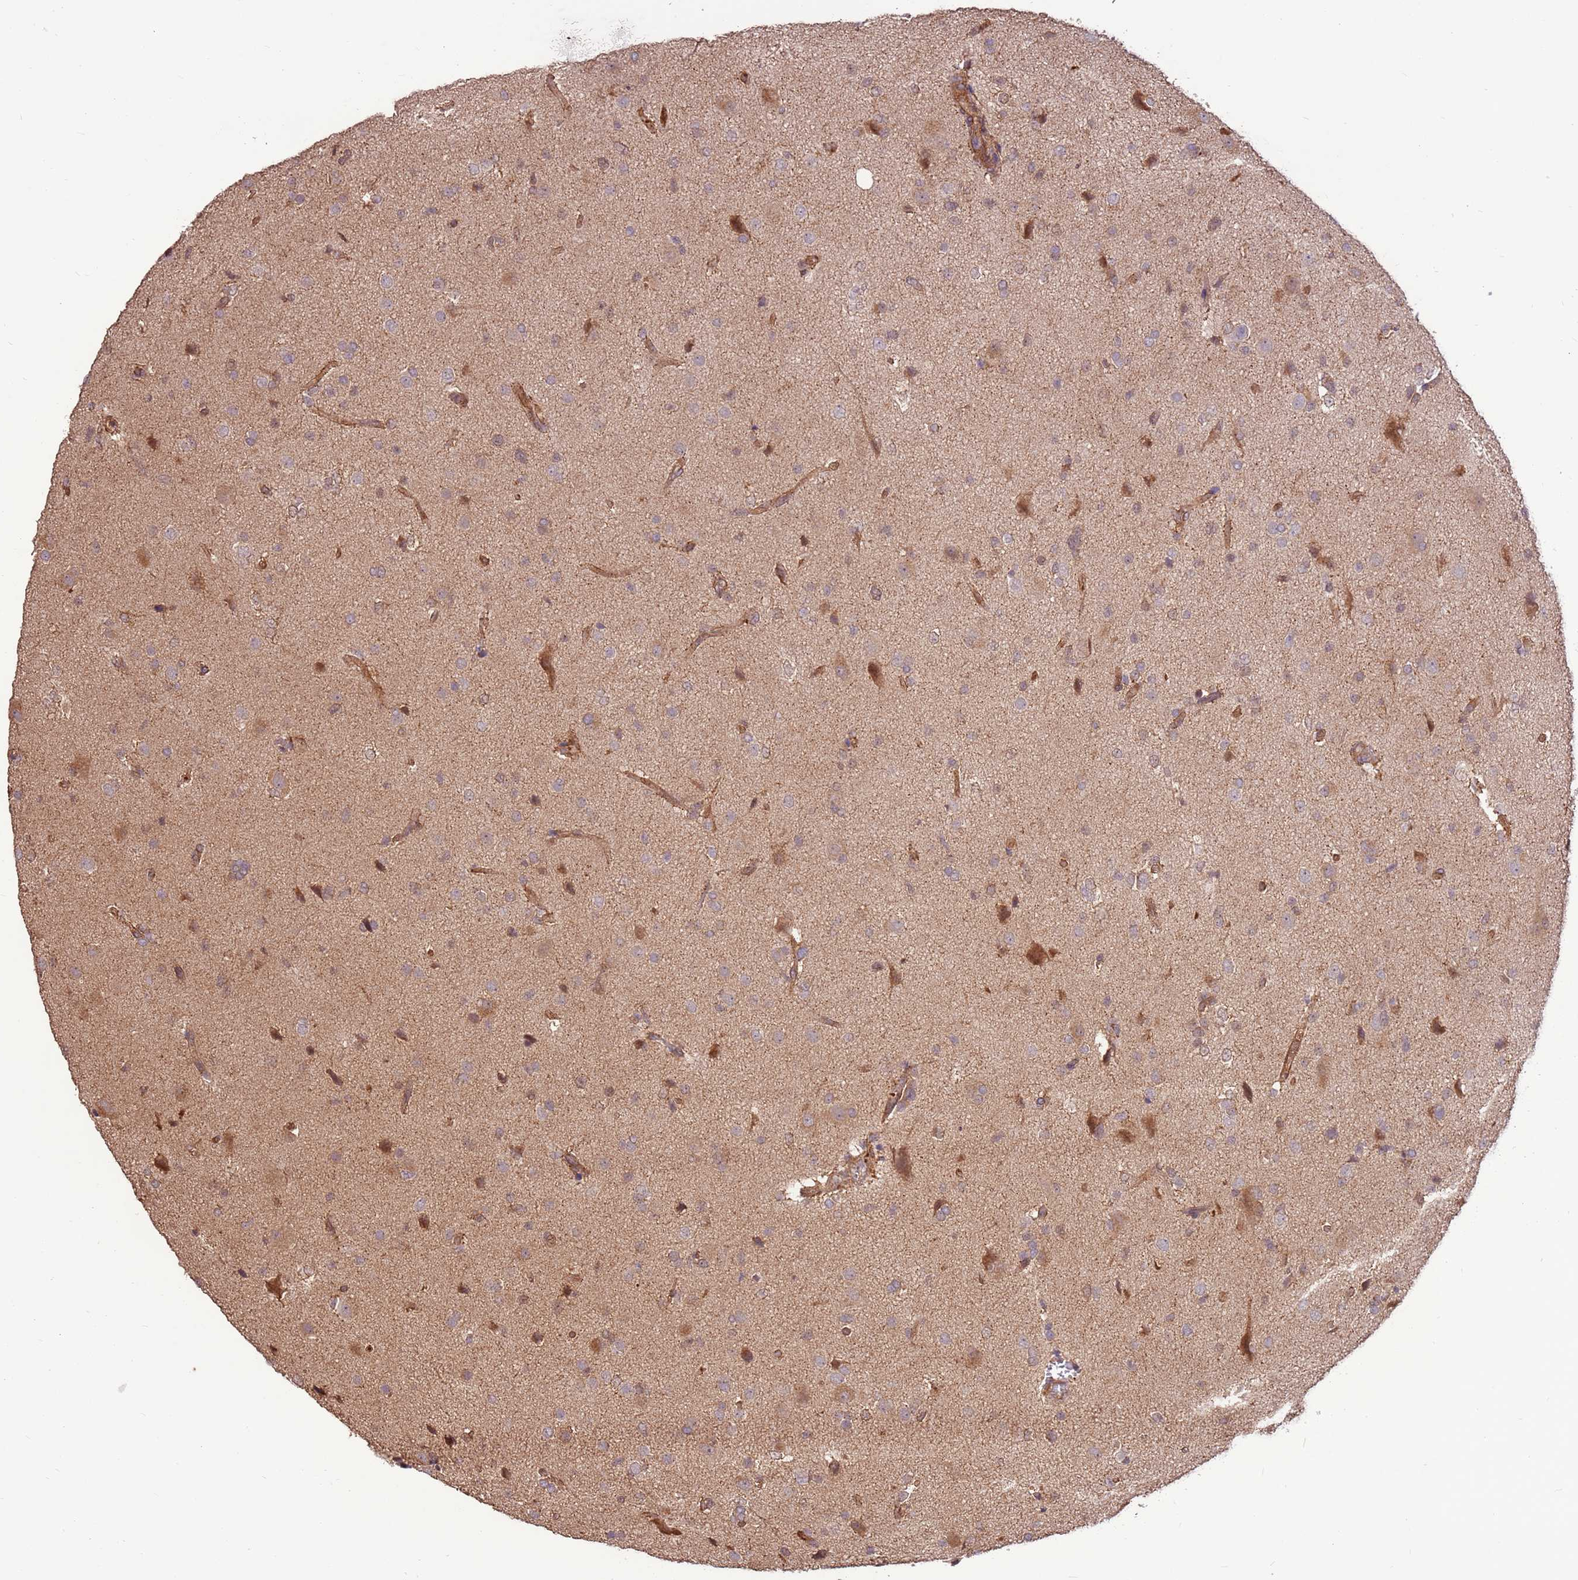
{"staining": {"intensity": "weak", "quantity": "<25%", "location": "cytoplasmic/membranous"}, "tissue": "glioma", "cell_type": "Tumor cells", "image_type": "cancer", "snomed": [{"axis": "morphology", "description": "Glioma, malignant, High grade"}, {"axis": "topography", "description": "Brain"}], "caption": "Tumor cells are negative for brown protein staining in glioma.", "gene": "CCDC112", "patient": {"sex": "male", "age": 33}}